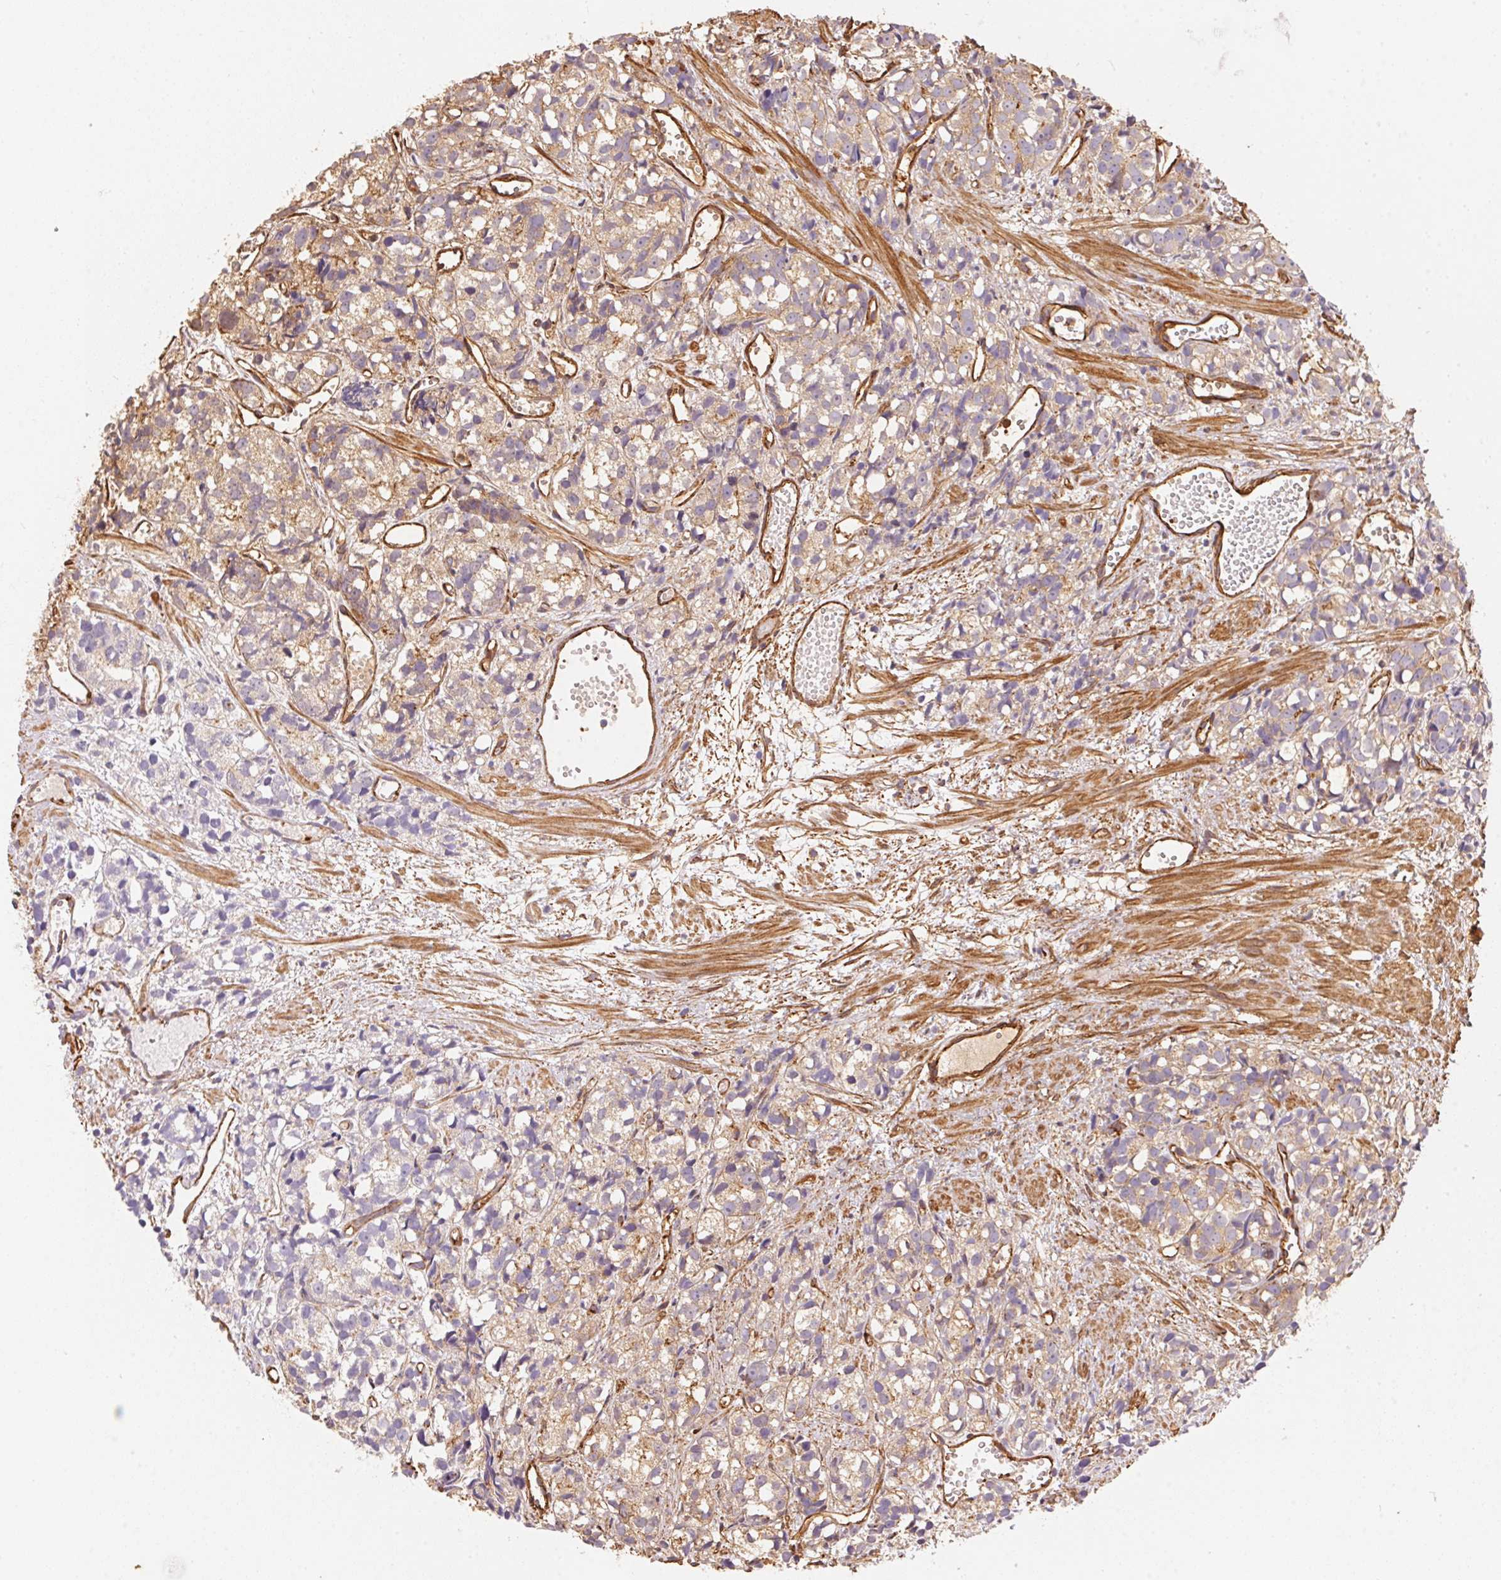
{"staining": {"intensity": "weak", "quantity": "25%-75%", "location": "cytoplasmic/membranous"}, "tissue": "prostate cancer", "cell_type": "Tumor cells", "image_type": "cancer", "snomed": [{"axis": "morphology", "description": "Adenocarcinoma, High grade"}, {"axis": "topography", "description": "Prostate"}], "caption": "DAB immunohistochemical staining of prostate adenocarcinoma (high-grade) displays weak cytoplasmic/membranous protein expression in approximately 25%-75% of tumor cells. (DAB (3,3'-diaminobenzidine) IHC with brightfield microscopy, high magnification).", "gene": "FRAS1", "patient": {"sex": "male", "age": 77}}